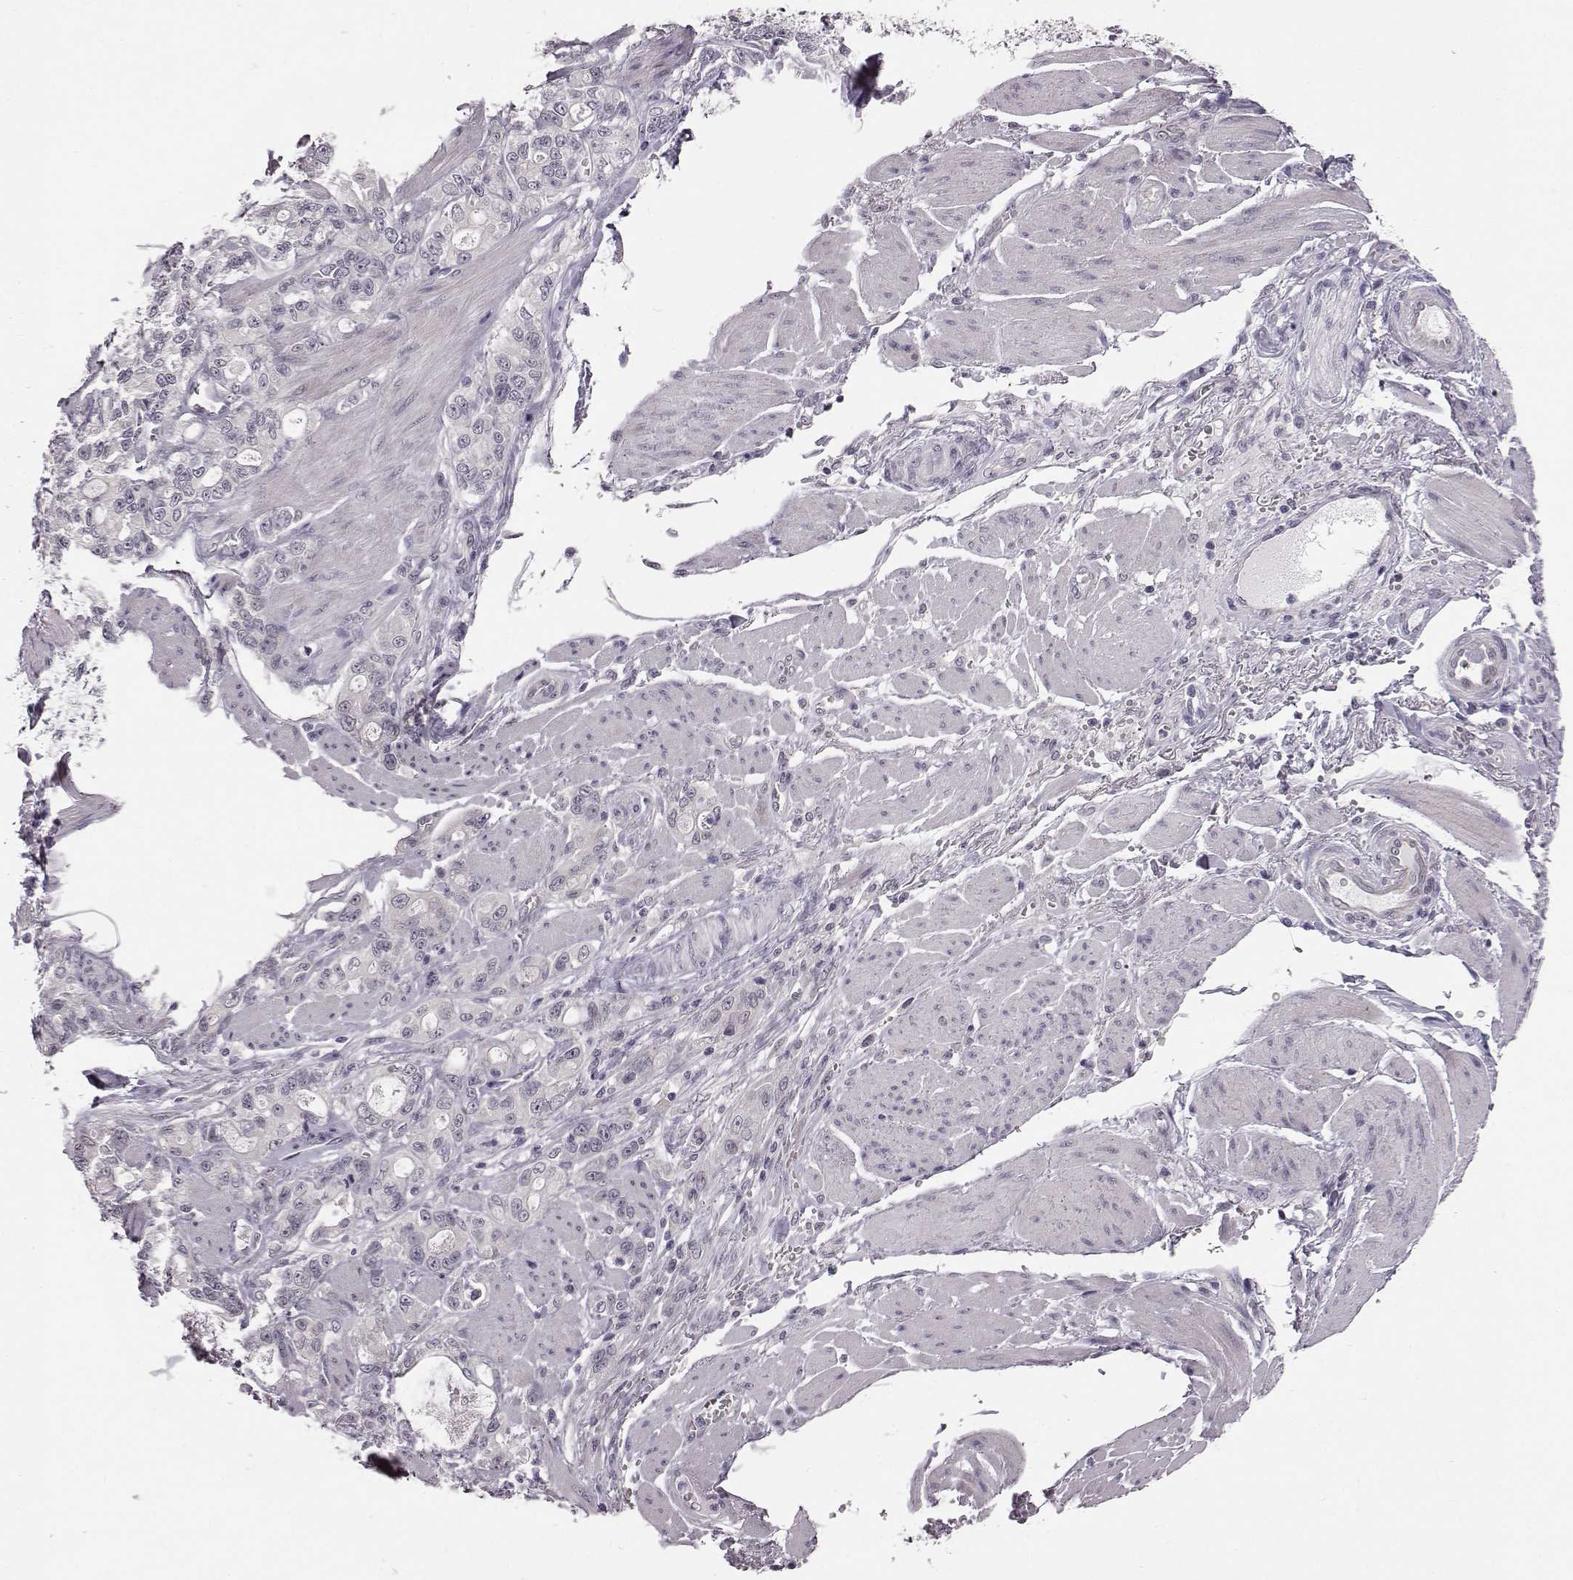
{"staining": {"intensity": "negative", "quantity": "none", "location": "none"}, "tissue": "stomach cancer", "cell_type": "Tumor cells", "image_type": "cancer", "snomed": [{"axis": "morphology", "description": "Adenocarcinoma, NOS"}, {"axis": "topography", "description": "Stomach"}], "caption": "Tumor cells show no significant expression in stomach adenocarcinoma. (Stains: DAB (3,3'-diaminobenzidine) immunohistochemistry (IHC) with hematoxylin counter stain, Microscopy: brightfield microscopy at high magnification).", "gene": "C10orf62", "patient": {"sex": "male", "age": 63}}